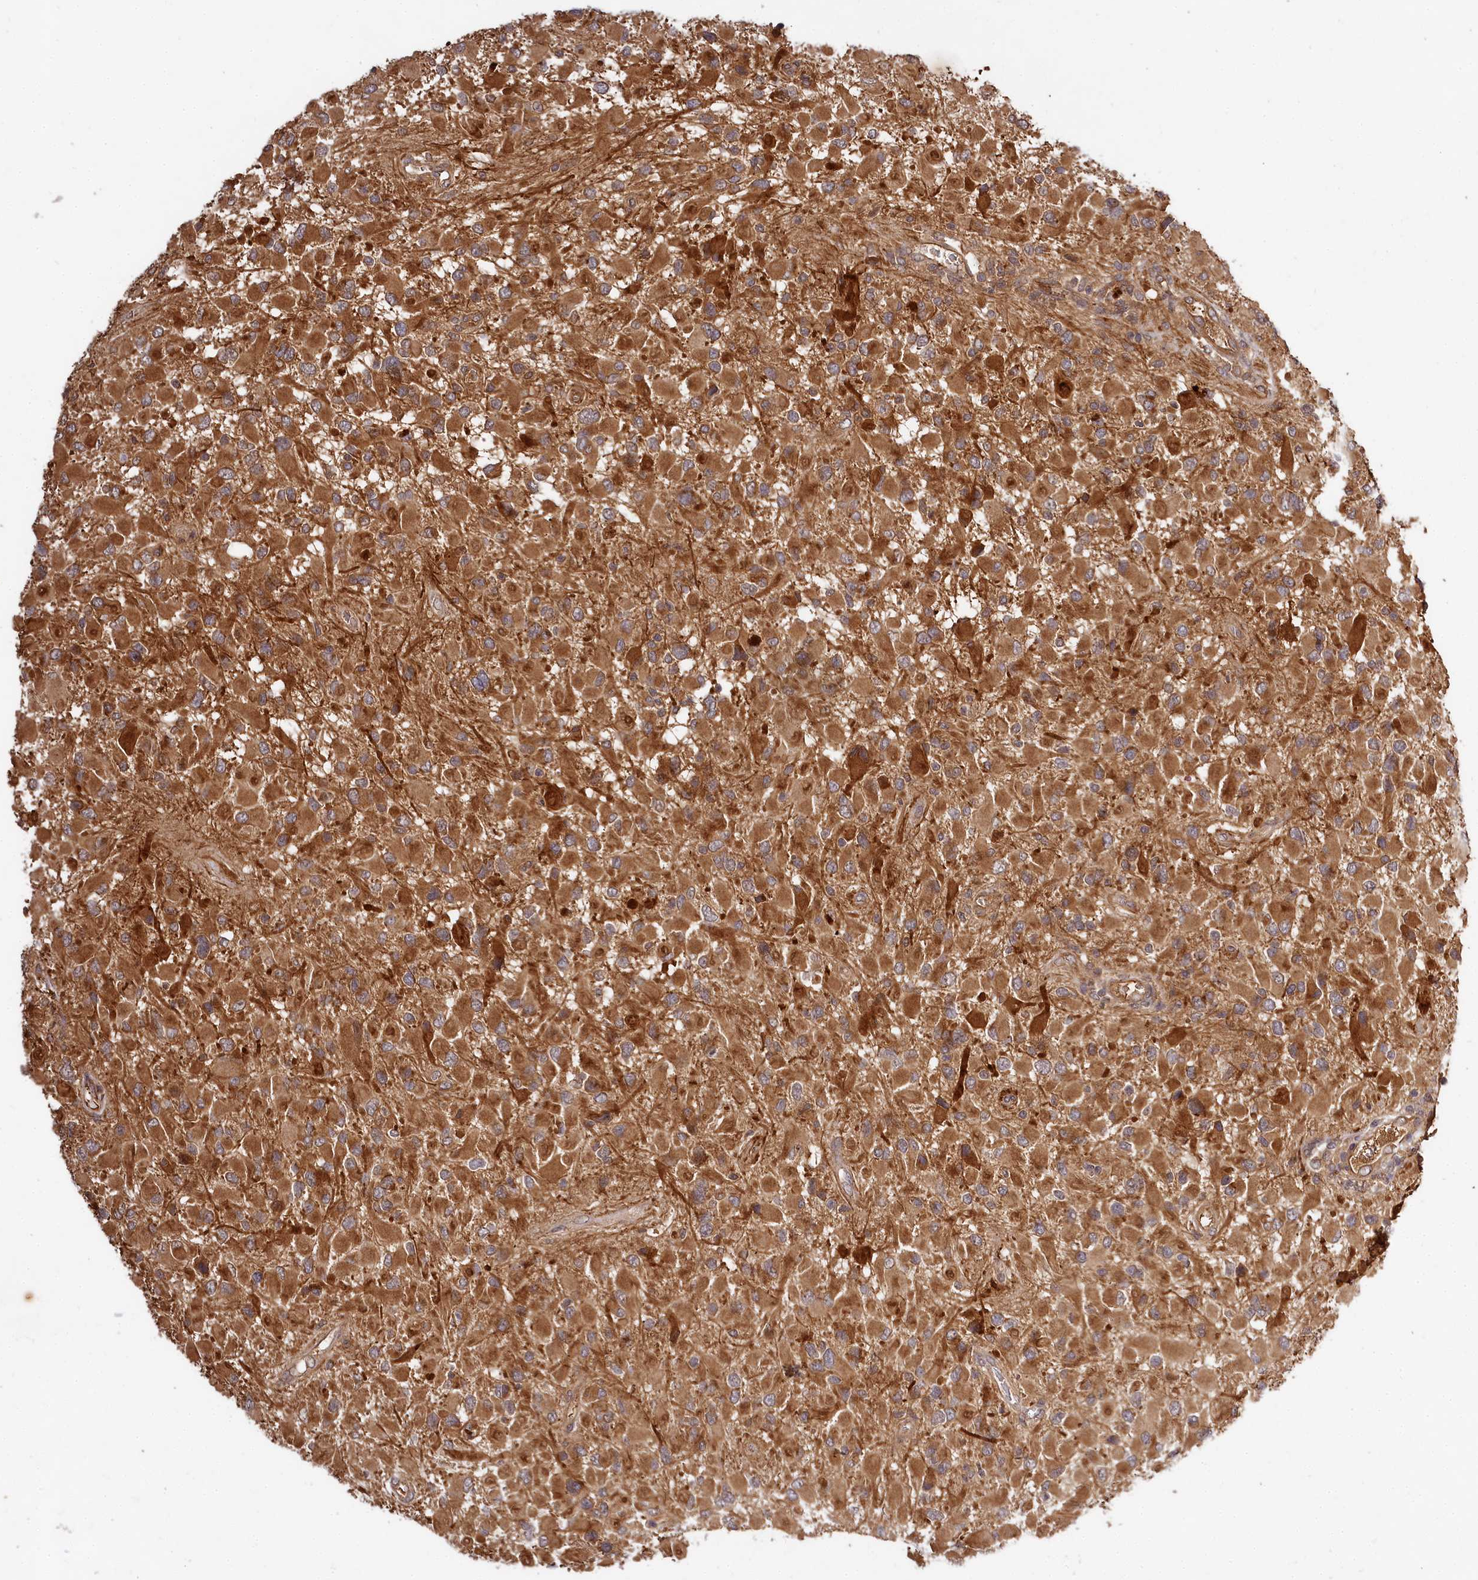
{"staining": {"intensity": "moderate", "quantity": ">75%", "location": "cytoplasmic/membranous"}, "tissue": "glioma", "cell_type": "Tumor cells", "image_type": "cancer", "snomed": [{"axis": "morphology", "description": "Glioma, malignant, High grade"}, {"axis": "topography", "description": "Brain"}], "caption": "Immunohistochemistry (IHC) (DAB) staining of human malignant glioma (high-grade) exhibits moderate cytoplasmic/membranous protein positivity in about >75% of tumor cells.", "gene": "MCF2L2", "patient": {"sex": "male", "age": 53}}